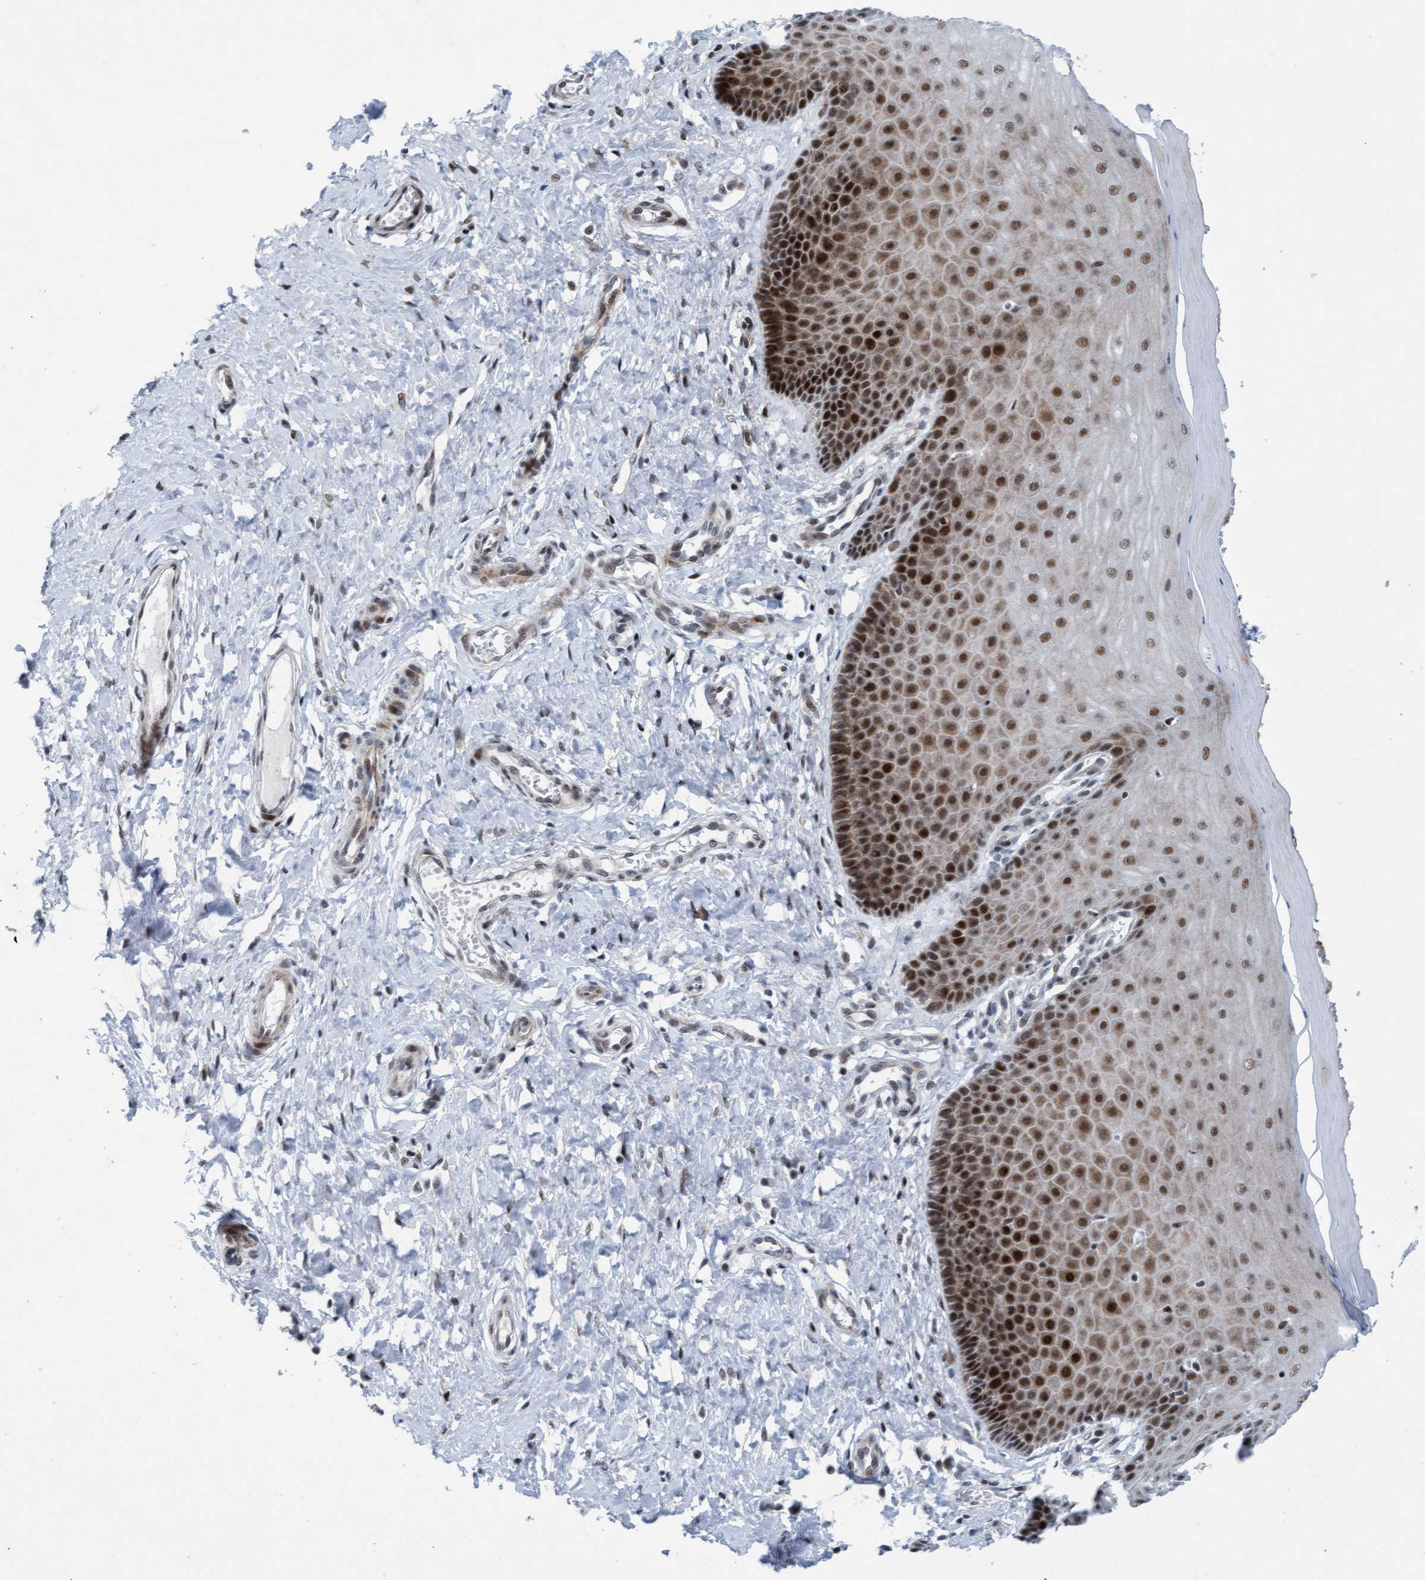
{"staining": {"intensity": "strong", "quantity": ">75%", "location": "nuclear"}, "tissue": "cervix", "cell_type": "Glandular cells", "image_type": "normal", "snomed": [{"axis": "morphology", "description": "Normal tissue, NOS"}, {"axis": "topography", "description": "Cervix"}], "caption": "Protein expression analysis of benign human cervix reveals strong nuclear positivity in about >75% of glandular cells. Nuclei are stained in blue.", "gene": "CWC27", "patient": {"sex": "female", "age": 55}}